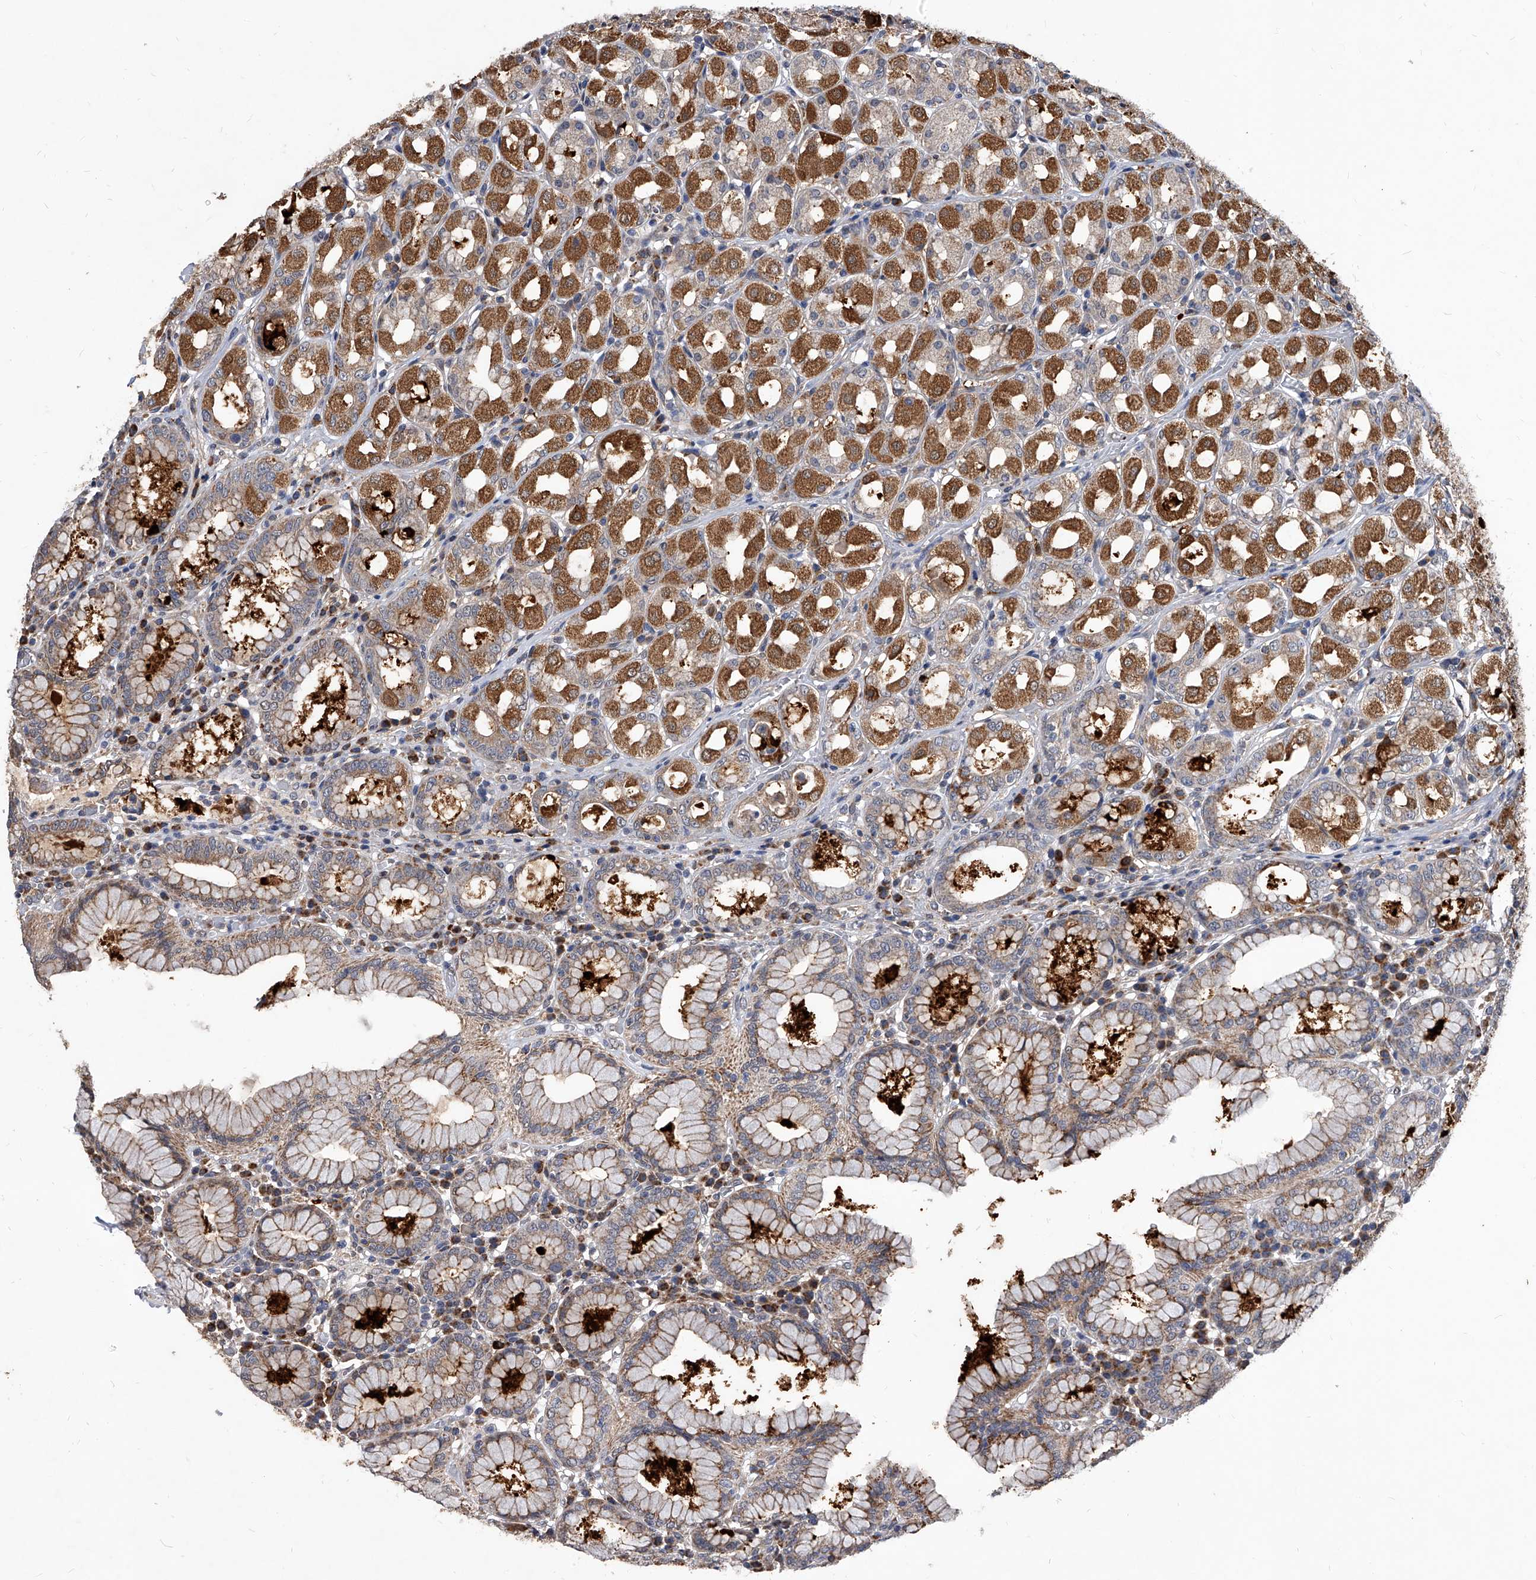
{"staining": {"intensity": "moderate", "quantity": "25%-75%", "location": "cytoplasmic/membranous"}, "tissue": "stomach", "cell_type": "Glandular cells", "image_type": "normal", "snomed": [{"axis": "morphology", "description": "Normal tissue, NOS"}, {"axis": "topography", "description": "Stomach"}, {"axis": "topography", "description": "Stomach, lower"}], "caption": "Immunohistochemistry (IHC) micrograph of normal stomach: stomach stained using immunohistochemistry (IHC) shows medium levels of moderate protein expression localized specifically in the cytoplasmic/membranous of glandular cells, appearing as a cytoplasmic/membranous brown color.", "gene": "SOBP", "patient": {"sex": "female", "age": 56}}